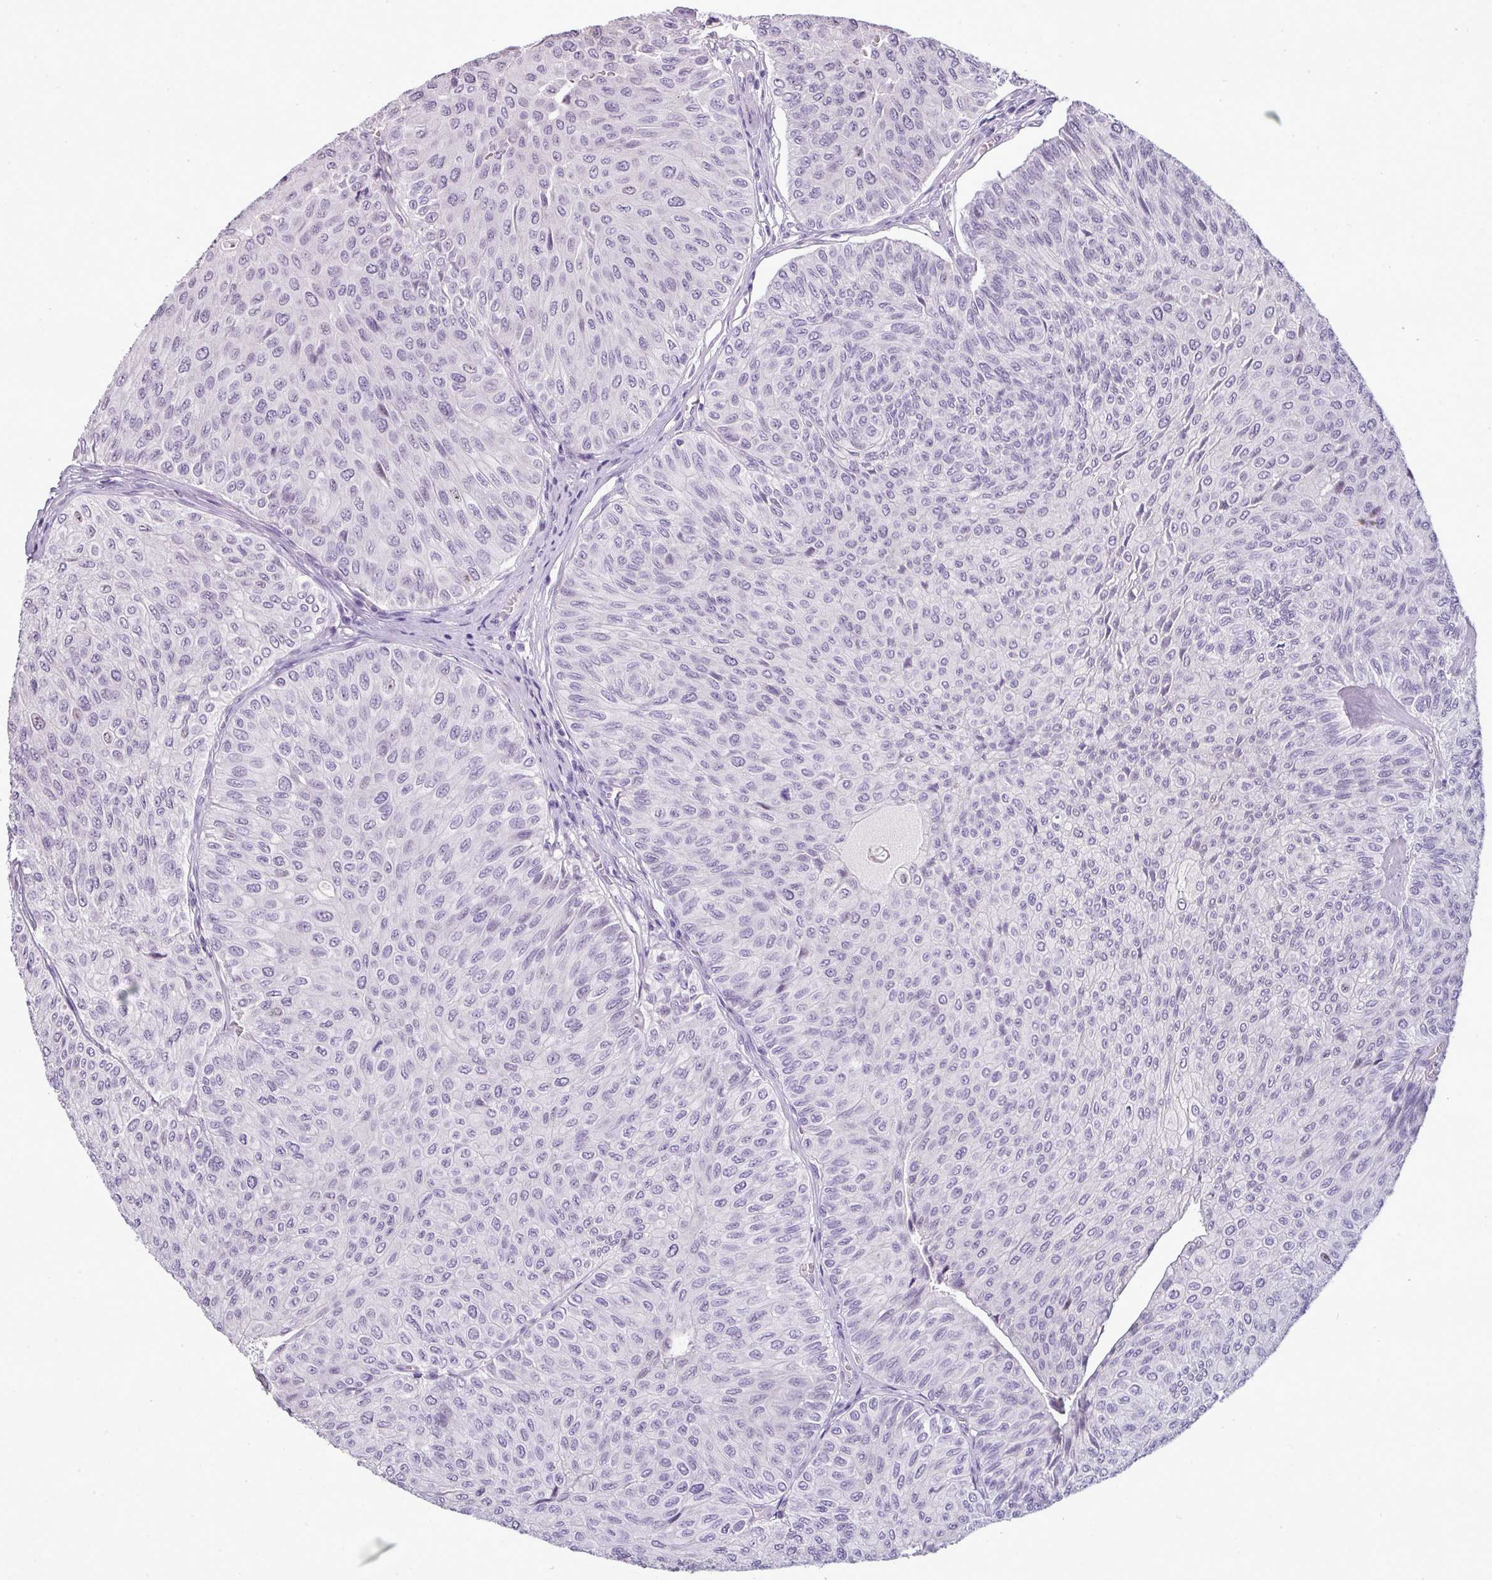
{"staining": {"intensity": "negative", "quantity": "none", "location": "none"}, "tissue": "urothelial cancer", "cell_type": "Tumor cells", "image_type": "cancer", "snomed": [{"axis": "morphology", "description": "Urothelial carcinoma, NOS"}, {"axis": "topography", "description": "Urinary bladder"}], "caption": "A histopathology image of human transitional cell carcinoma is negative for staining in tumor cells.", "gene": "TMEM91", "patient": {"sex": "male", "age": 59}}